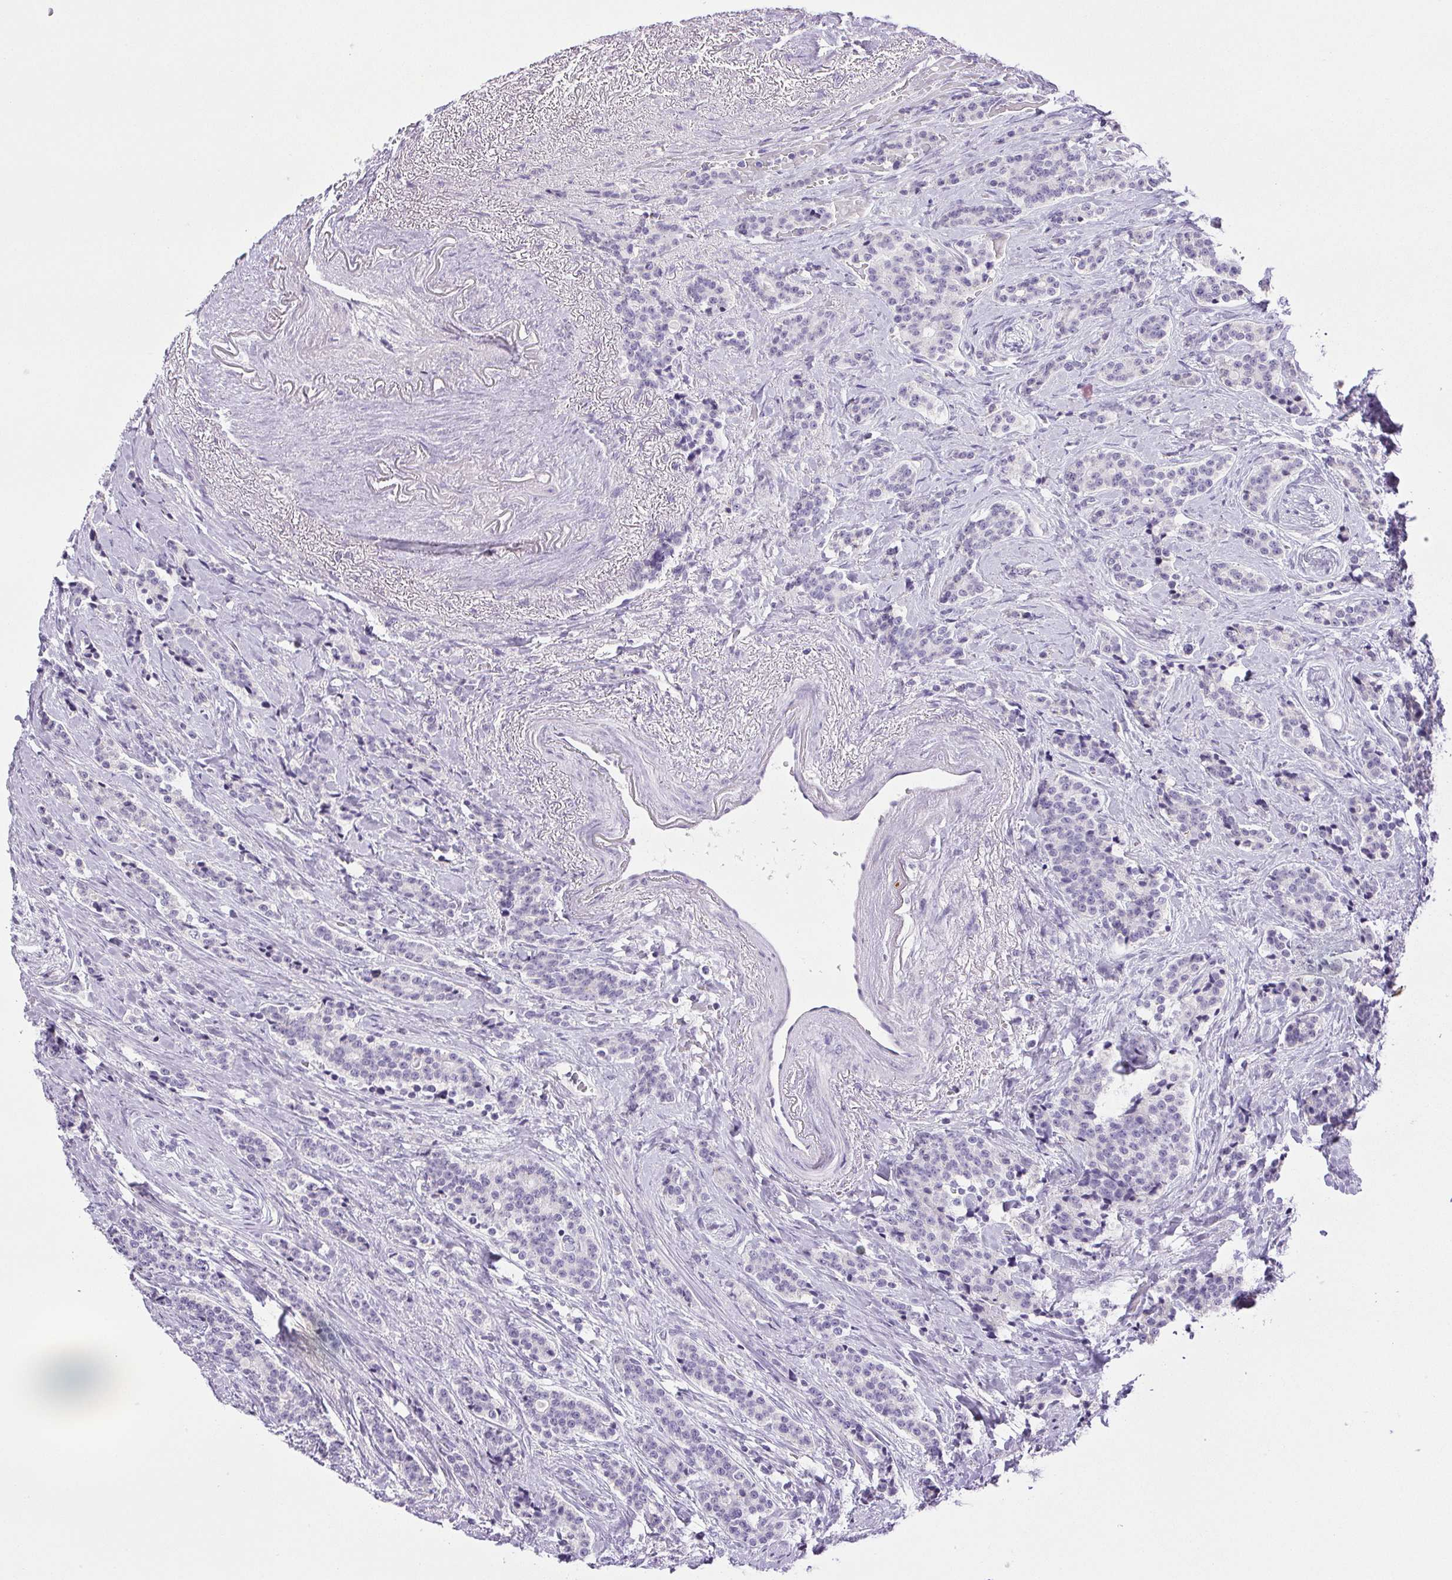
{"staining": {"intensity": "negative", "quantity": "none", "location": "none"}, "tissue": "carcinoid", "cell_type": "Tumor cells", "image_type": "cancer", "snomed": [{"axis": "morphology", "description": "Carcinoid, malignant, NOS"}, {"axis": "topography", "description": "Small intestine"}], "caption": "This is an immunohistochemistry histopathology image of carcinoid (malignant). There is no expression in tumor cells.", "gene": "PAPPA2", "patient": {"sex": "female", "age": 73}}